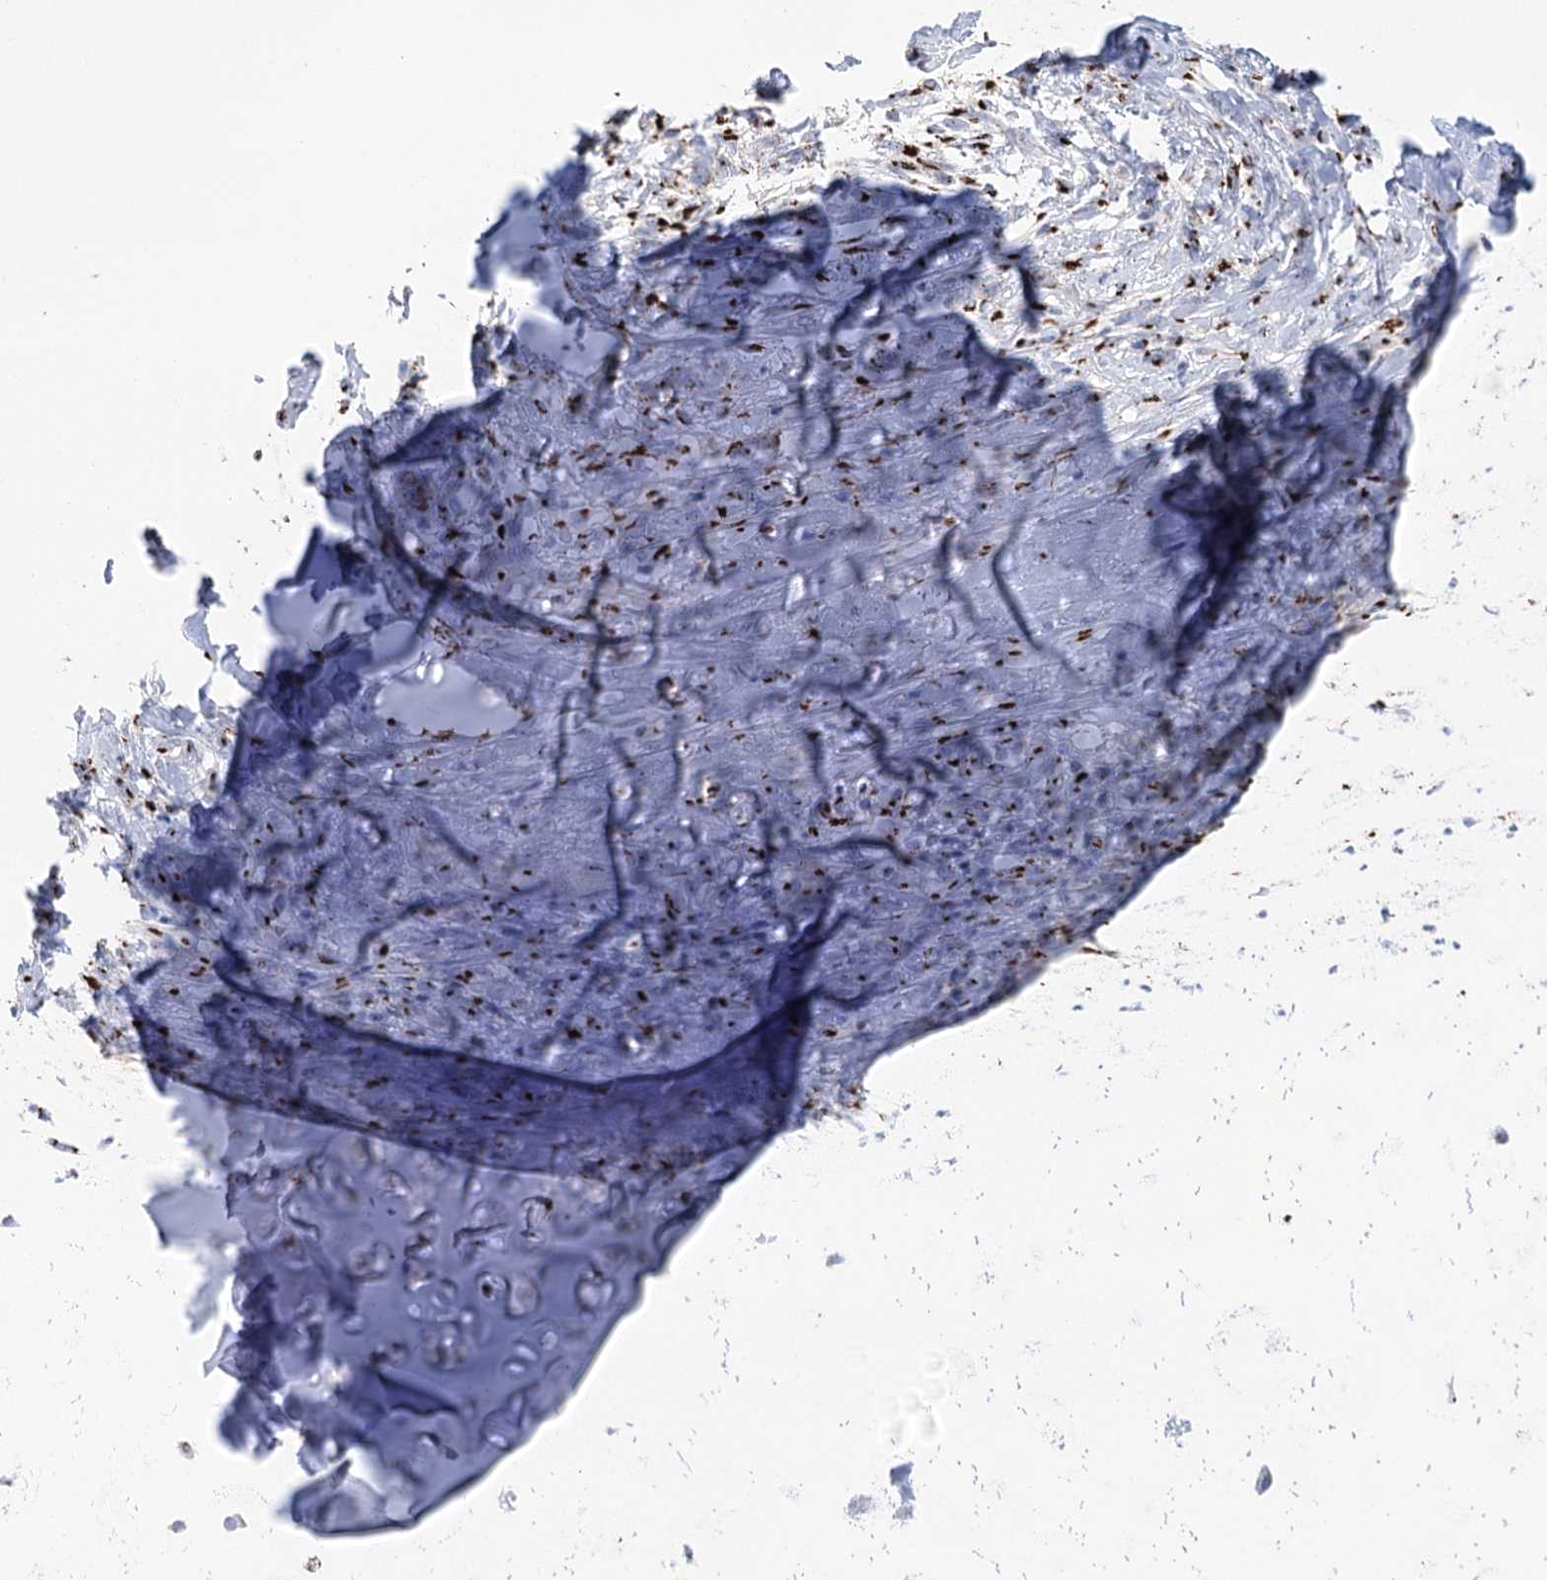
{"staining": {"intensity": "moderate", "quantity": "25%-75%", "location": "cytoplasmic/membranous"}, "tissue": "adipose tissue", "cell_type": "Adipocytes", "image_type": "normal", "snomed": [{"axis": "morphology", "description": "Normal tissue, NOS"}, {"axis": "morphology", "description": "Basal cell carcinoma"}, {"axis": "topography", "description": "Cartilage tissue"}, {"axis": "topography", "description": "Nasopharynx"}, {"axis": "topography", "description": "Oral tissue"}], "caption": "A brown stain highlights moderate cytoplasmic/membranous expression of a protein in adipocytes of normal adipose tissue. (brown staining indicates protein expression, while blue staining denotes nuclei).", "gene": "TMEM165", "patient": {"sex": "female", "age": 77}}